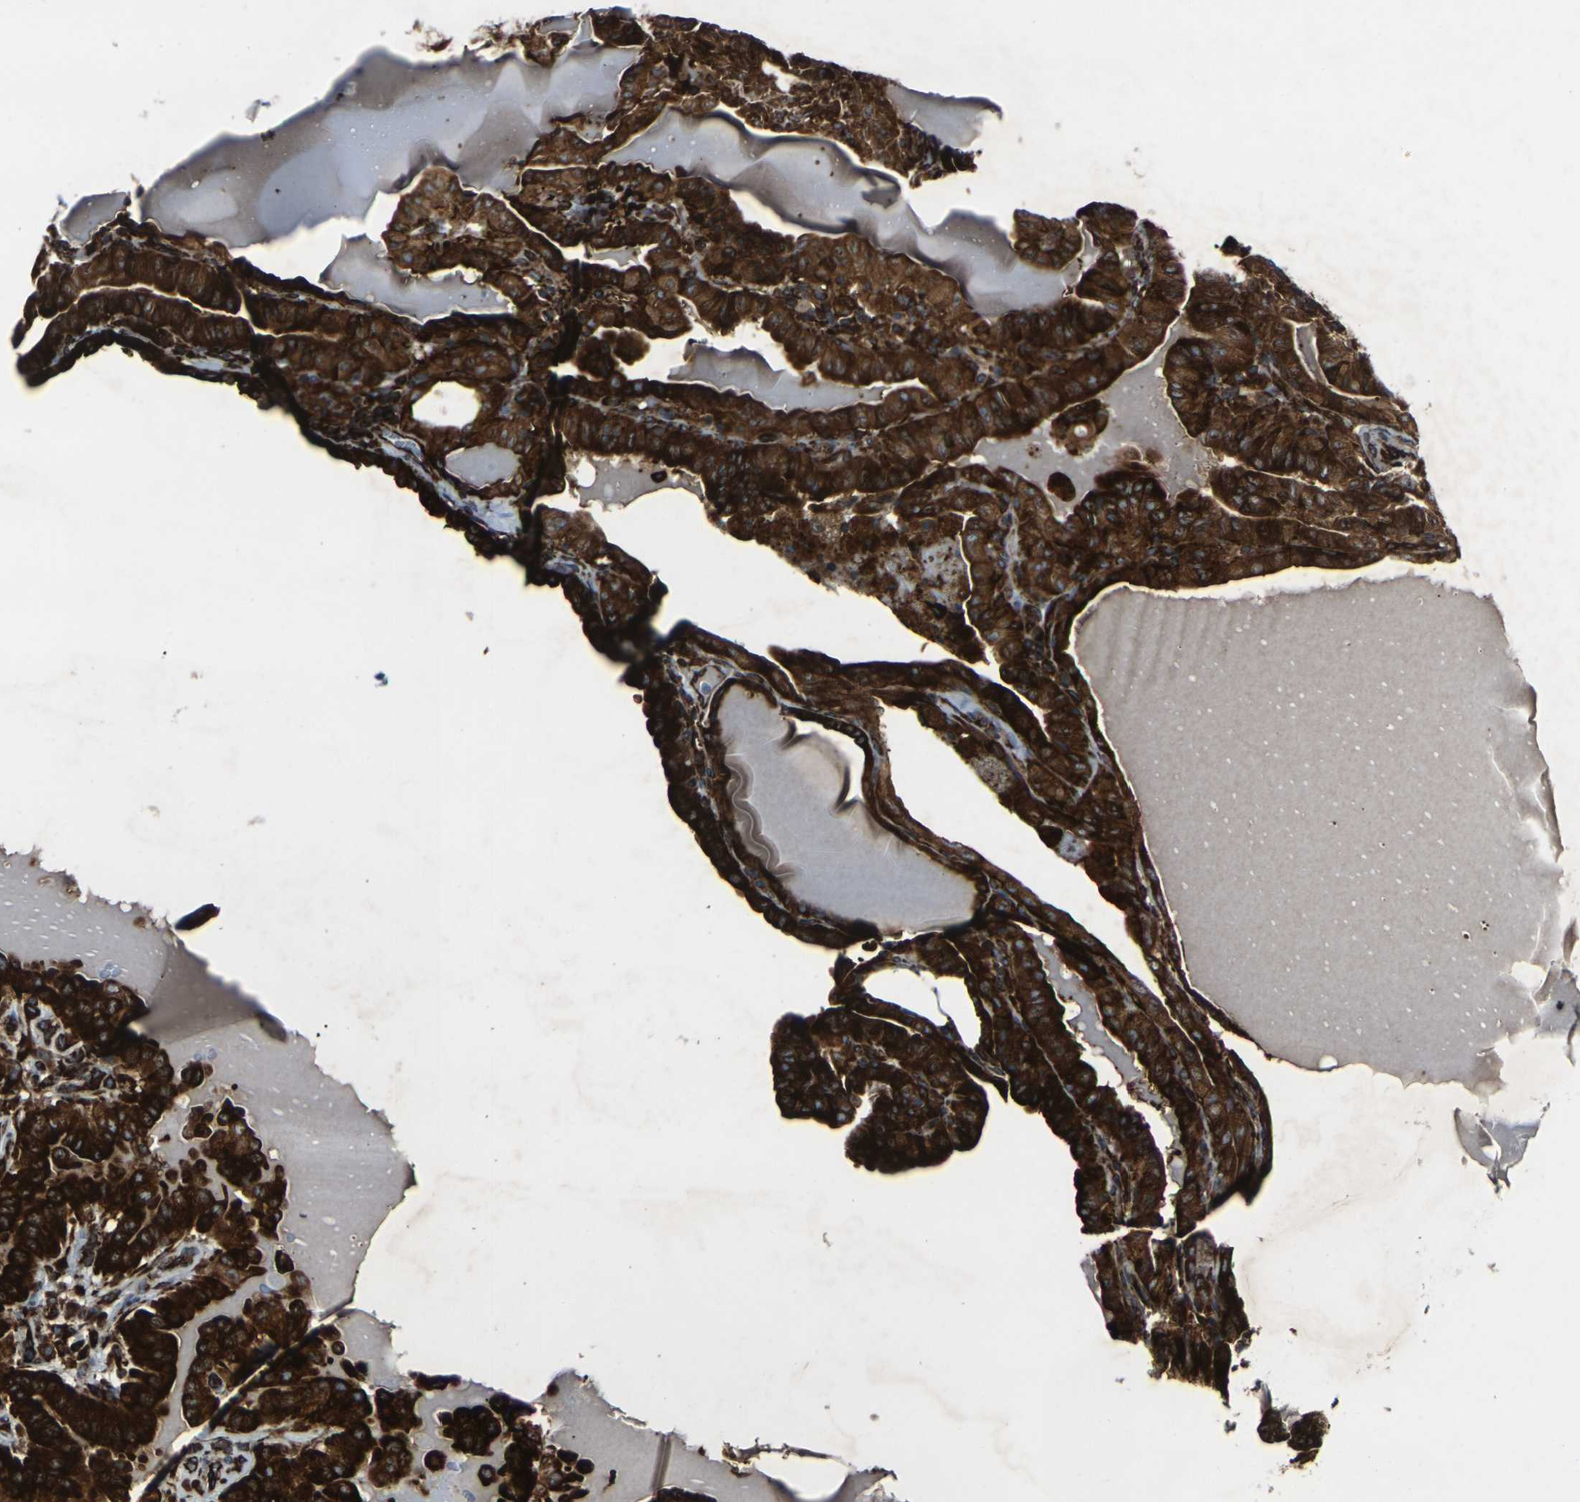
{"staining": {"intensity": "strong", "quantity": ">75%", "location": "cytoplasmic/membranous"}, "tissue": "thyroid cancer", "cell_type": "Tumor cells", "image_type": "cancer", "snomed": [{"axis": "morphology", "description": "Papillary adenocarcinoma, NOS"}, {"axis": "topography", "description": "Thyroid gland"}], "caption": "Immunohistochemical staining of papillary adenocarcinoma (thyroid) exhibits strong cytoplasmic/membranous protein expression in approximately >75% of tumor cells.", "gene": "MARCHF2", "patient": {"sex": "male", "age": 77}}